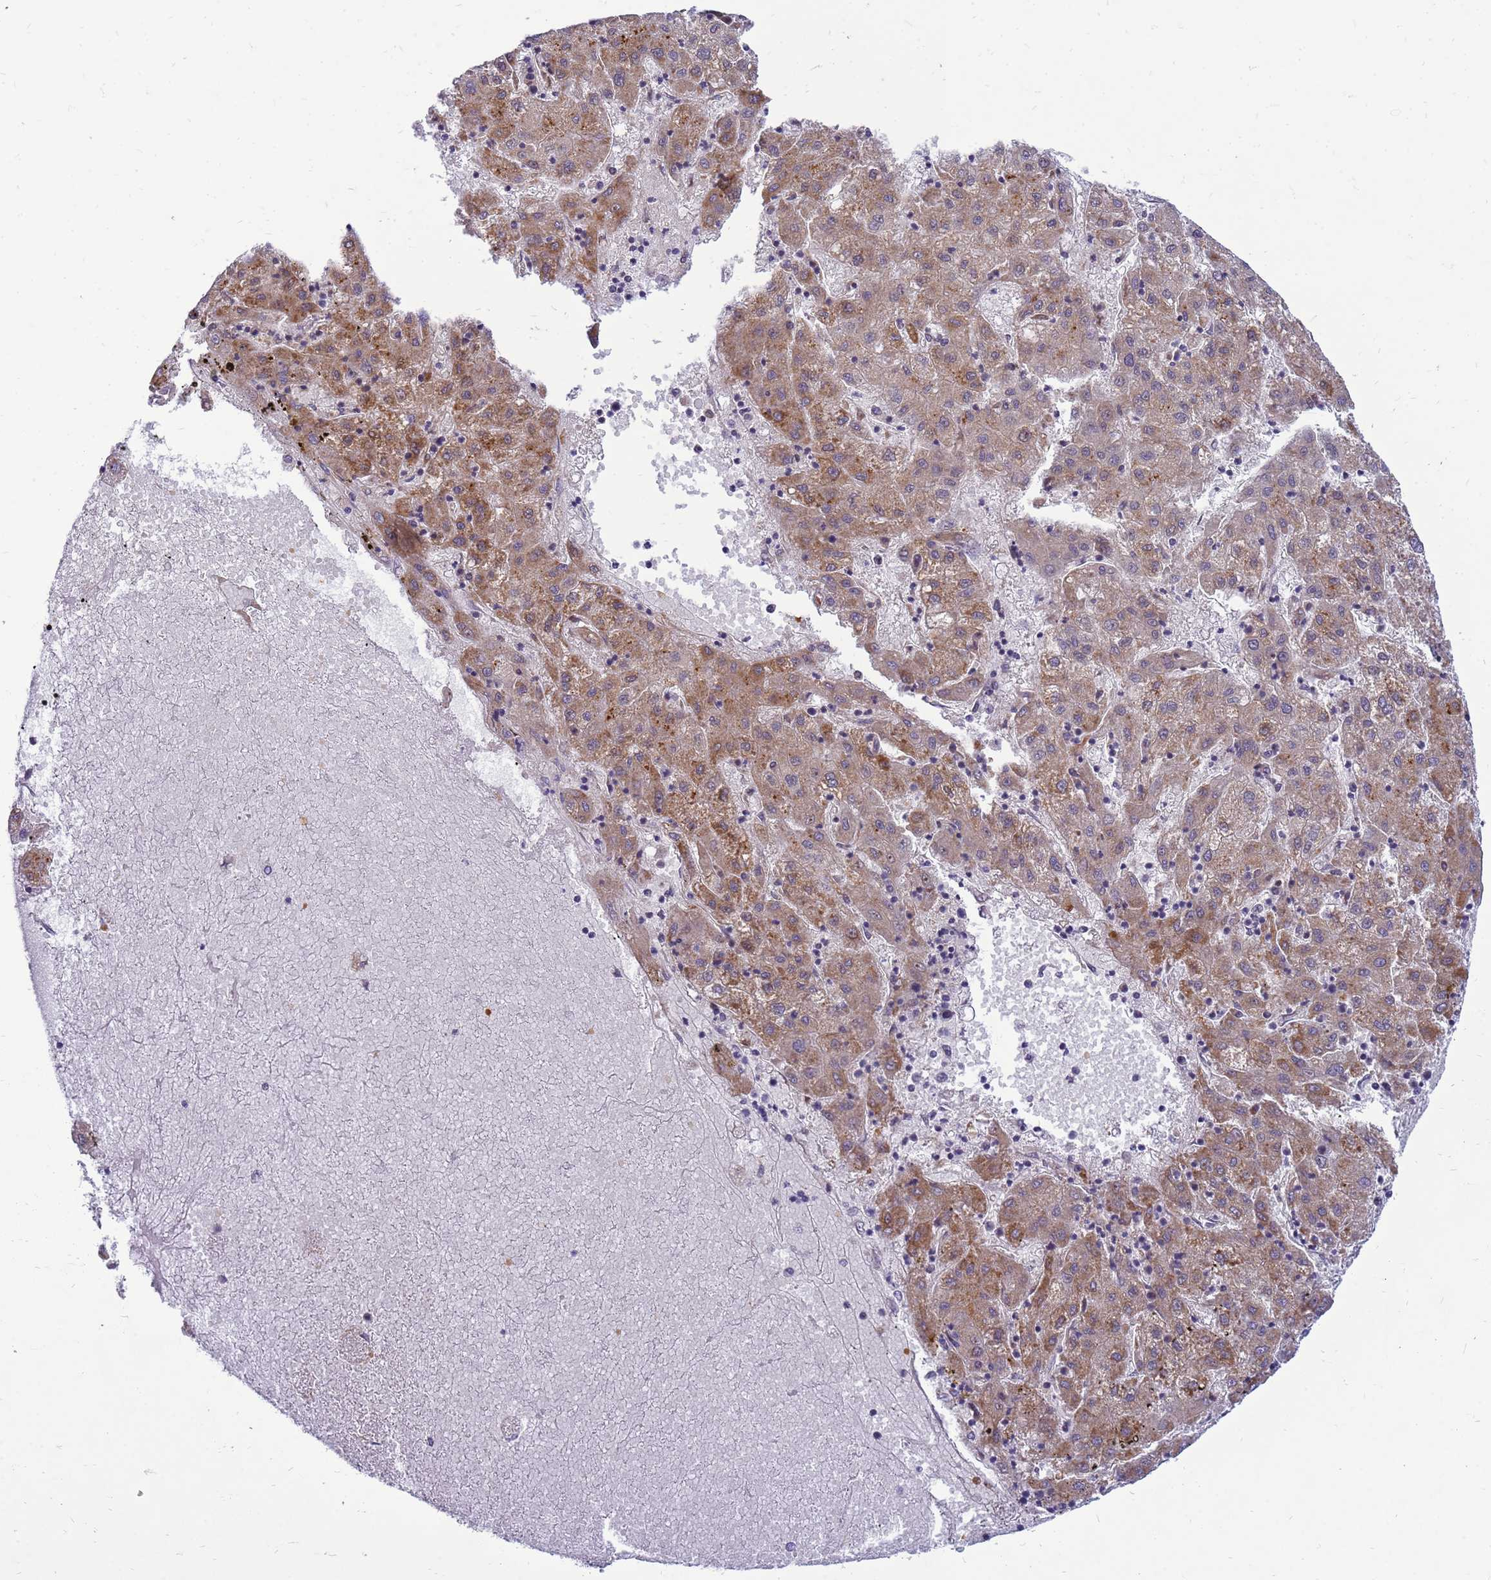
{"staining": {"intensity": "moderate", "quantity": ">75%", "location": "cytoplasmic/membranous"}, "tissue": "liver cancer", "cell_type": "Tumor cells", "image_type": "cancer", "snomed": [{"axis": "morphology", "description": "Carcinoma, Hepatocellular, NOS"}, {"axis": "topography", "description": "Liver"}], "caption": "Liver cancer was stained to show a protein in brown. There is medium levels of moderate cytoplasmic/membranous positivity in approximately >75% of tumor cells. The staining was performed using DAB (3,3'-diaminobenzidine), with brown indicating positive protein expression. Nuclei are stained blue with hematoxylin.", "gene": "C12orf43", "patient": {"sex": "male", "age": 72}}